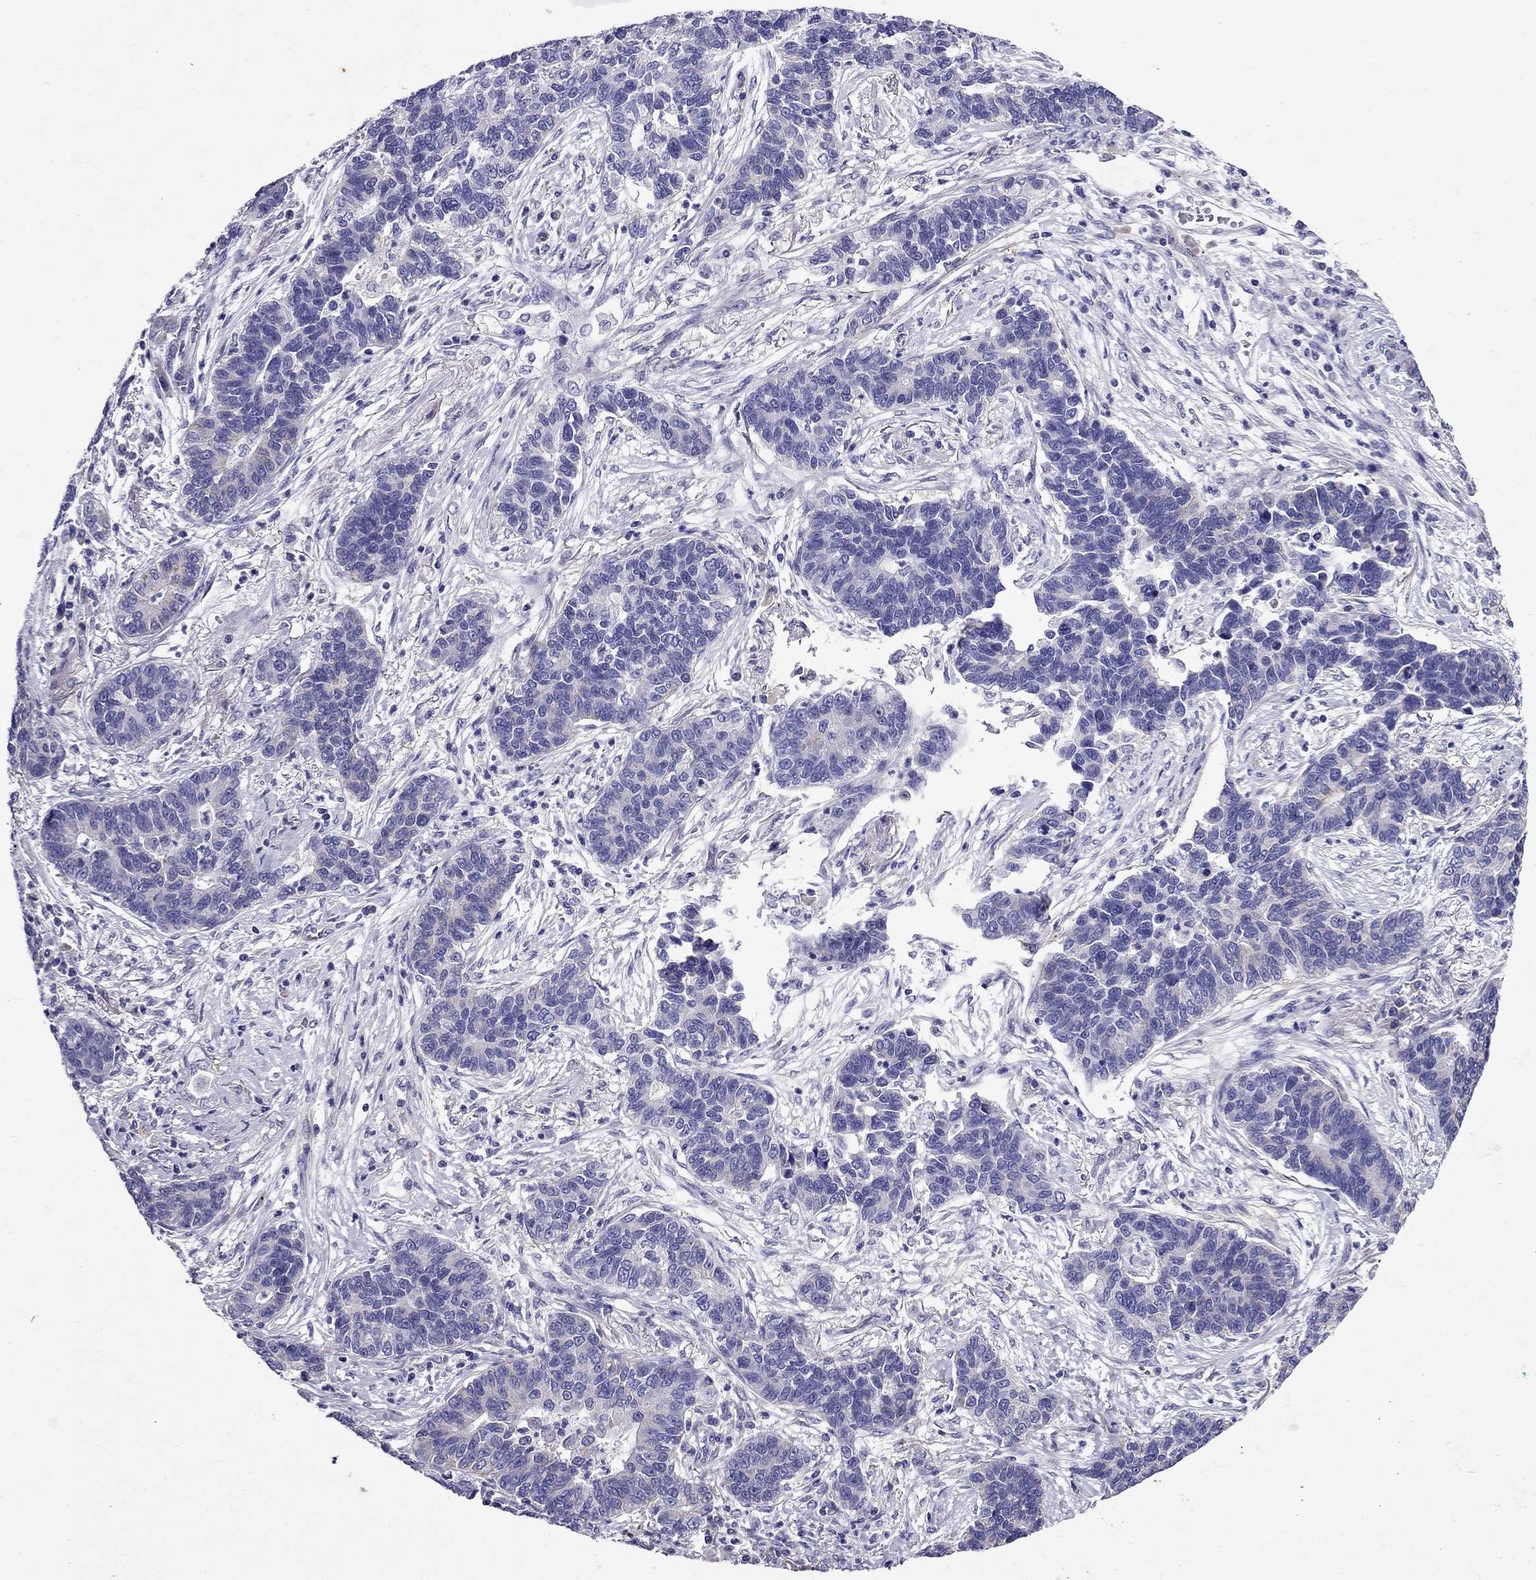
{"staining": {"intensity": "negative", "quantity": "none", "location": "none"}, "tissue": "lung cancer", "cell_type": "Tumor cells", "image_type": "cancer", "snomed": [{"axis": "morphology", "description": "Adenocarcinoma, NOS"}, {"axis": "topography", "description": "Lung"}], "caption": "Immunohistochemistry photomicrograph of neoplastic tissue: human lung cancer (adenocarcinoma) stained with DAB (3,3'-diaminobenzidine) demonstrates no significant protein staining in tumor cells. The staining is performed using DAB brown chromogen with nuclei counter-stained in using hematoxylin.", "gene": "GPR50", "patient": {"sex": "female", "age": 57}}